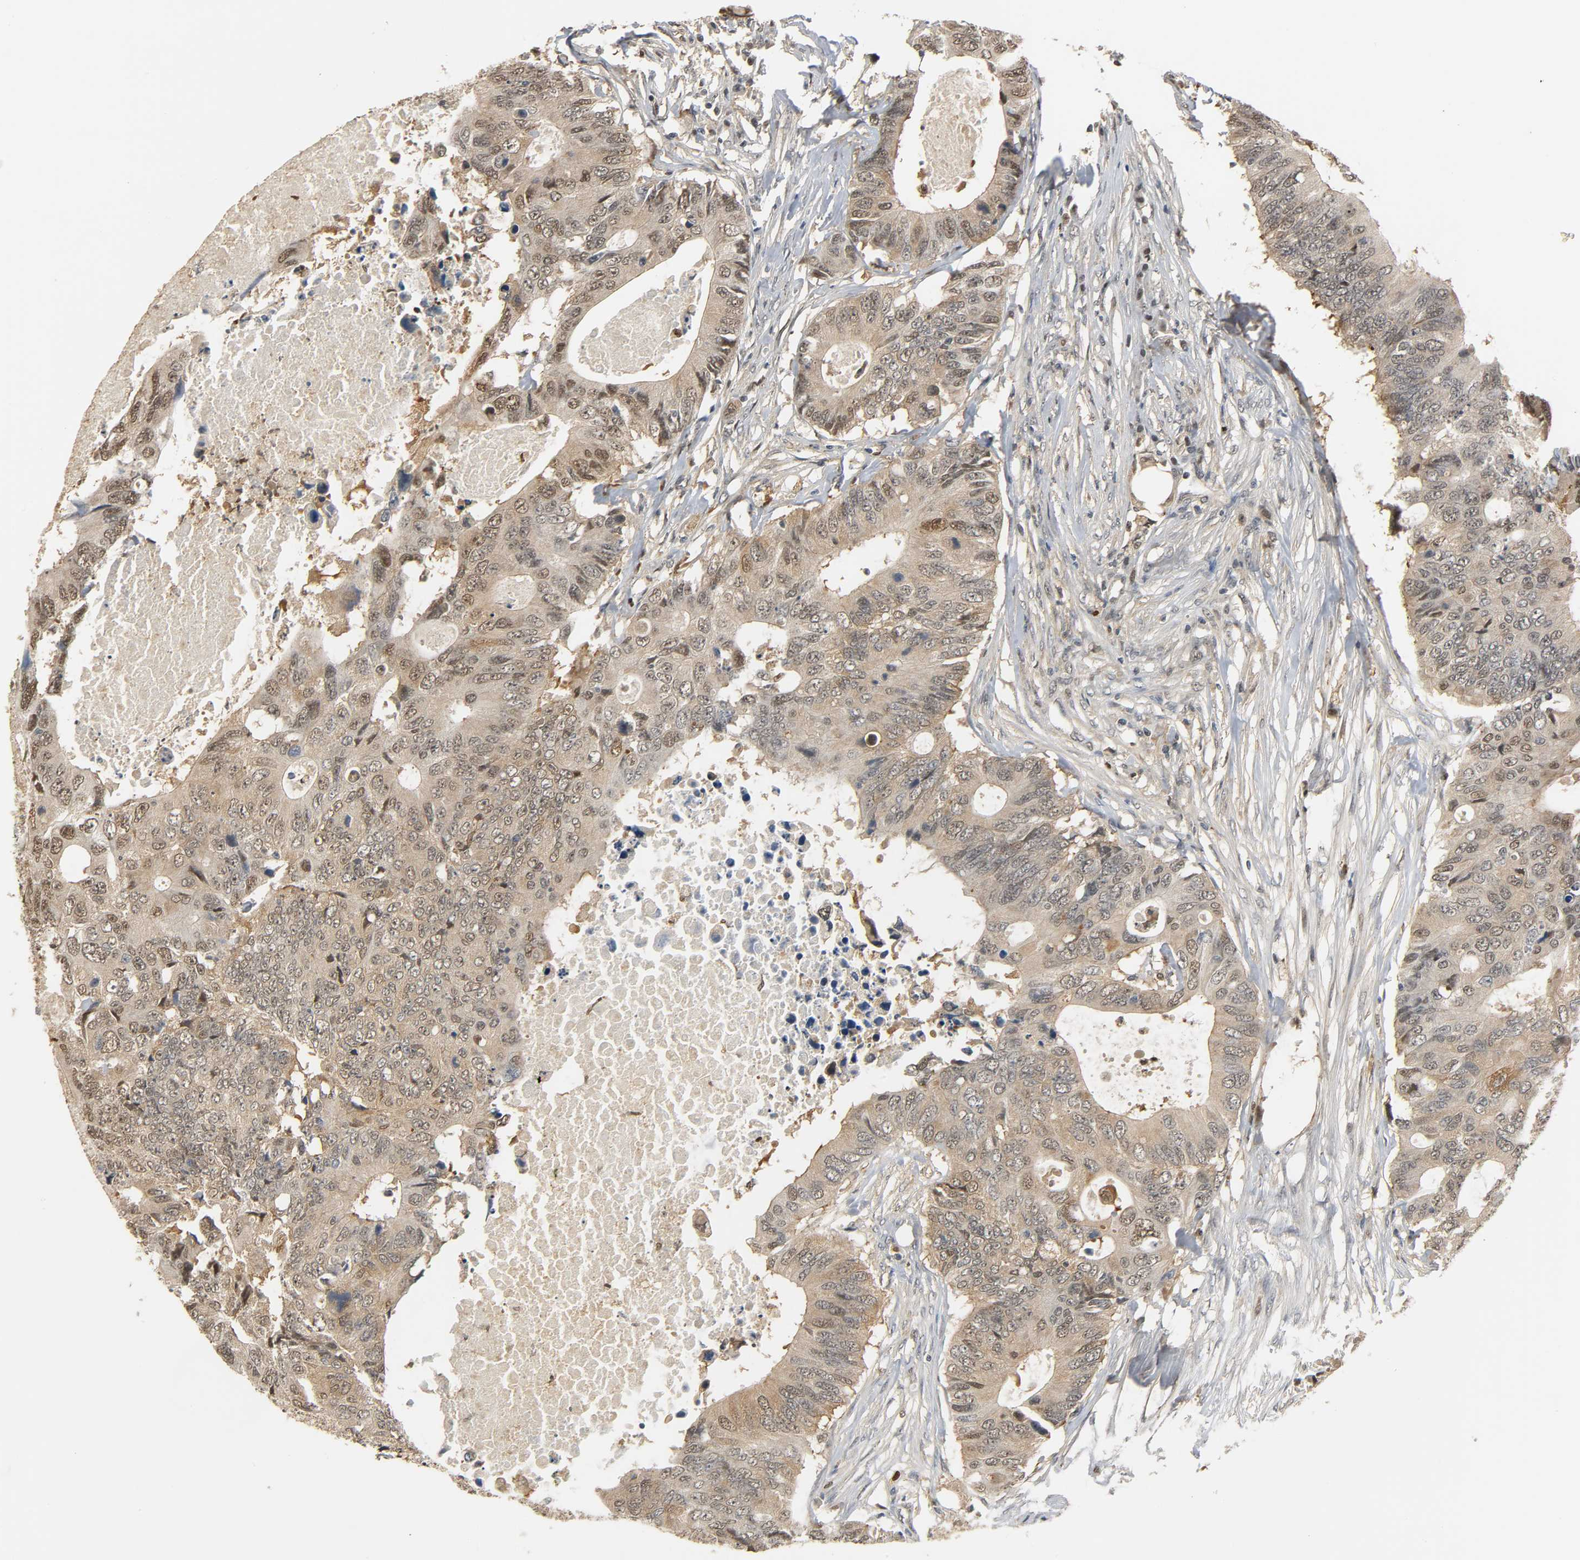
{"staining": {"intensity": "weak", "quantity": ">75%", "location": "cytoplasmic/membranous,nuclear"}, "tissue": "colorectal cancer", "cell_type": "Tumor cells", "image_type": "cancer", "snomed": [{"axis": "morphology", "description": "Adenocarcinoma, NOS"}, {"axis": "topography", "description": "Colon"}], "caption": "Weak cytoplasmic/membranous and nuclear expression for a protein is appreciated in about >75% of tumor cells of colorectal cancer using immunohistochemistry (IHC).", "gene": "ZFPM2", "patient": {"sex": "male", "age": 71}}